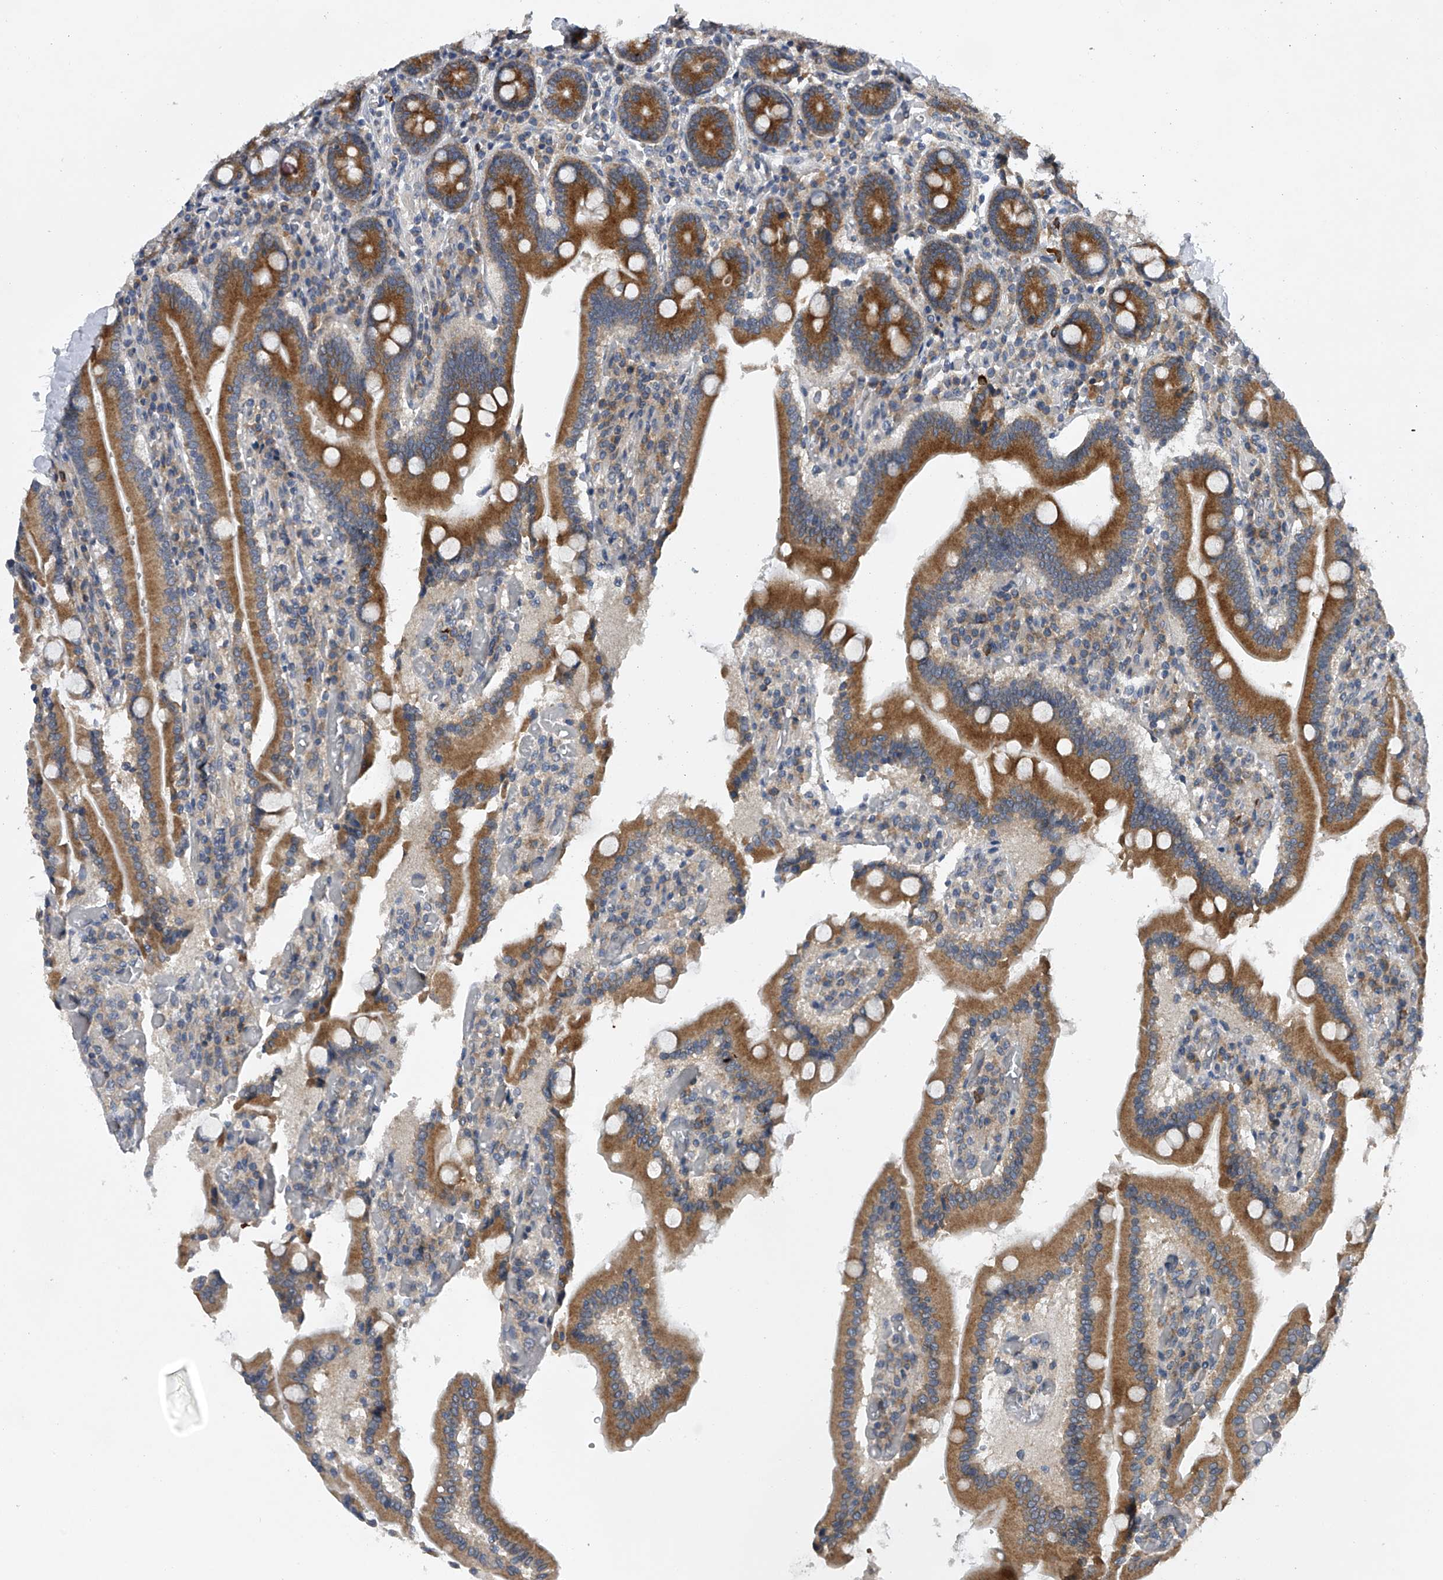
{"staining": {"intensity": "strong", "quantity": ">75%", "location": "cytoplasmic/membranous"}, "tissue": "duodenum", "cell_type": "Glandular cells", "image_type": "normal", "snomed": [{"axis": "morphology", "description": "Normal tissue, NOS"}, {"axis": "topography", "description": "Duodenum"}], "caption": "Immunohistochemistry (IHC) (DAB (3,3'-diaminobenzidine)) staining of normal duodenum displays strong cytoplasmic/membranous protein positivity in approximately >75% of glandular cells.", "gene": "RNF5", "patient": {"sex": "female", "age": 62}}